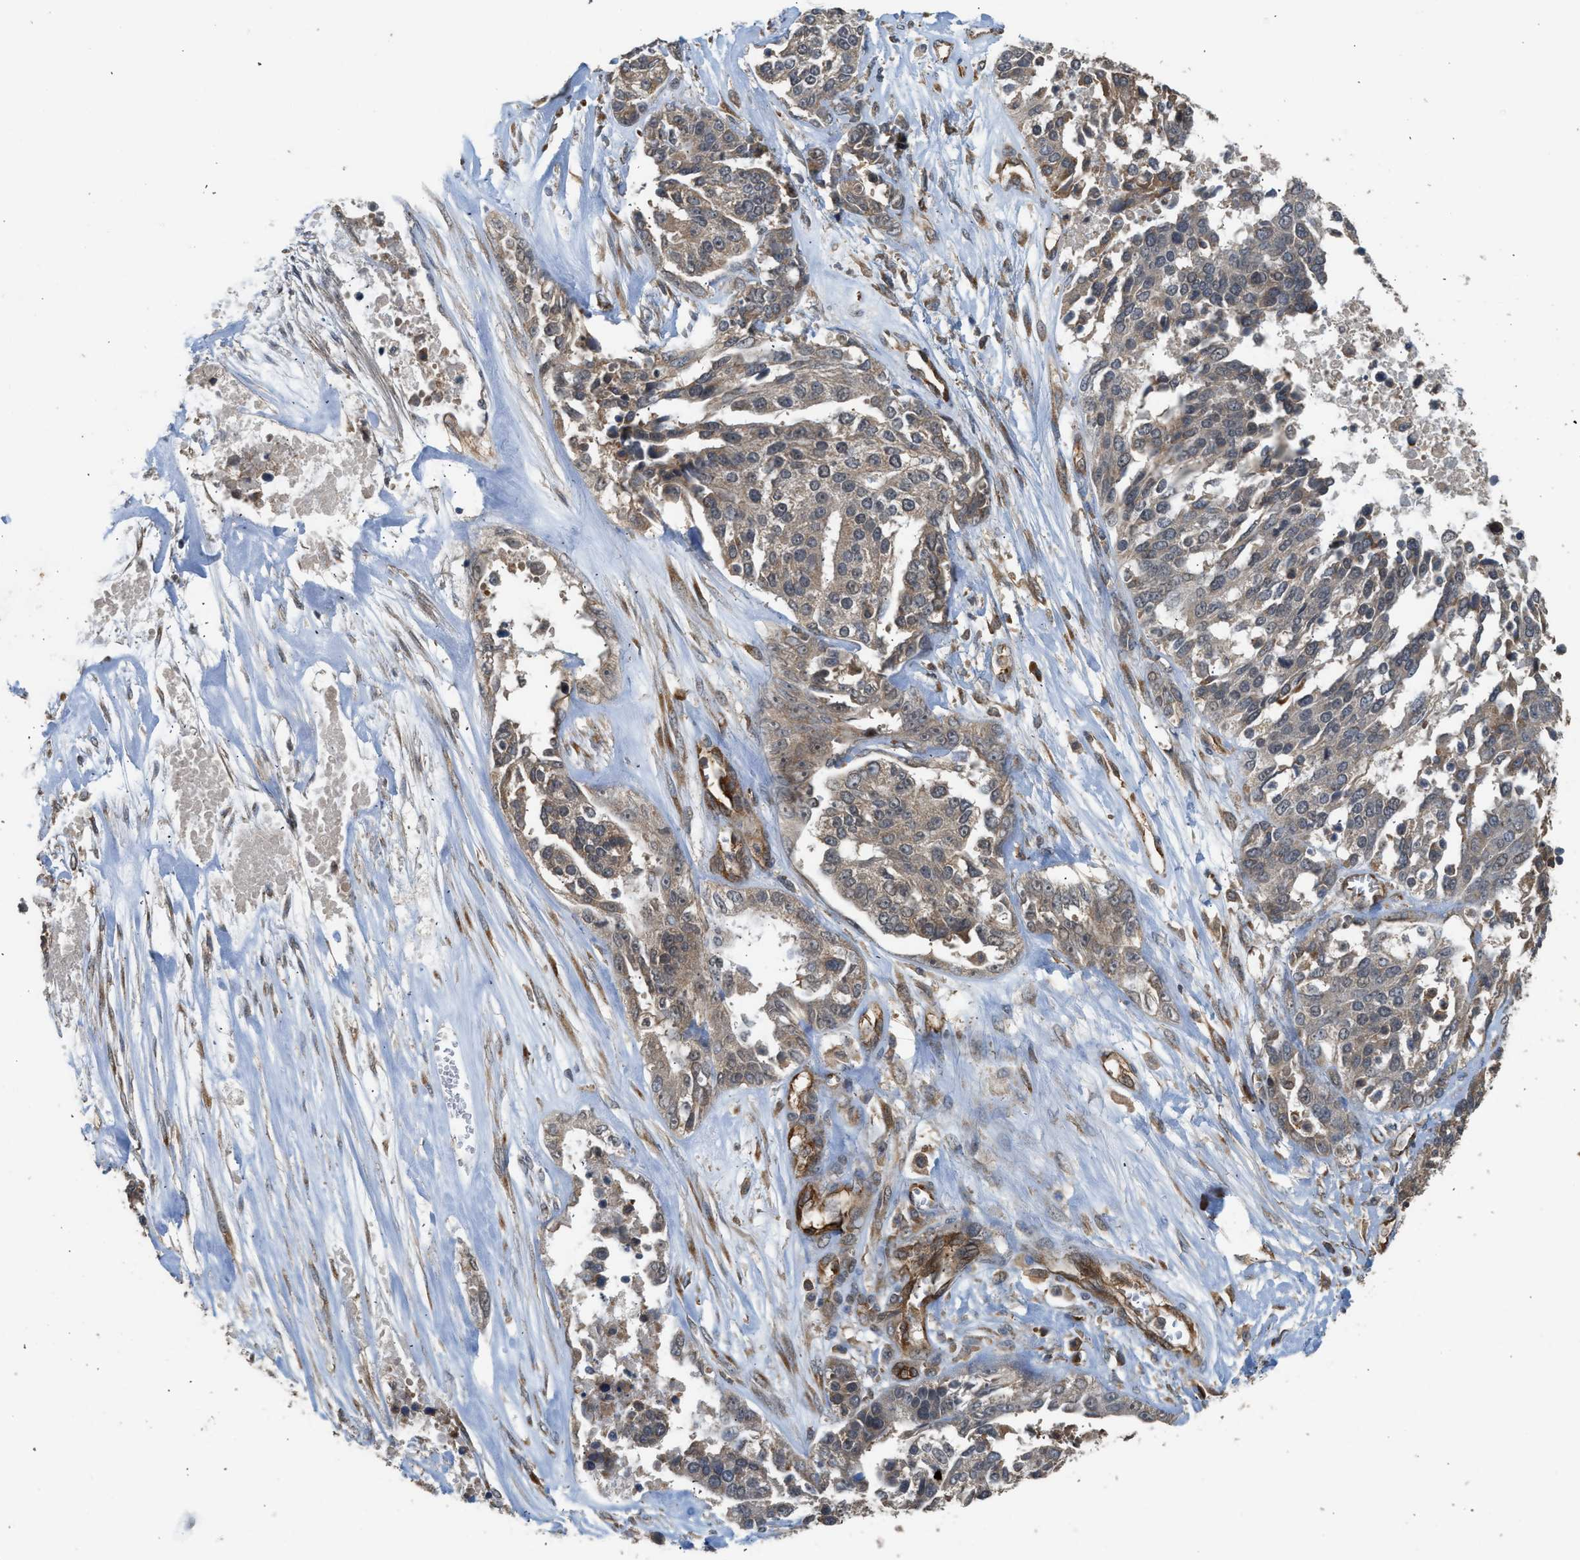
{"staining": {"intensity": "weak", "quantity": ">75%", "location": "cytoplasmic/membranous"}, "tissue": "ovarian cancer", "cell_type": "Tumor cells", "image_type": "cancer", "snomed": [{"axis": "morphology", "description": "Cystadenocarcinoma, serous, NOS"}, {"axis": "topography", "description": "Ovary"}], "caption": "Ovarian cancer (serous cystadenocarcinoma) was stained to show a protein in brown. There is low levels of weak cytoplasmic/membranous expression in about >75% of tumor cells.", "gene": "HIP1R", "patient": {"sex": "female", "age": 44}}